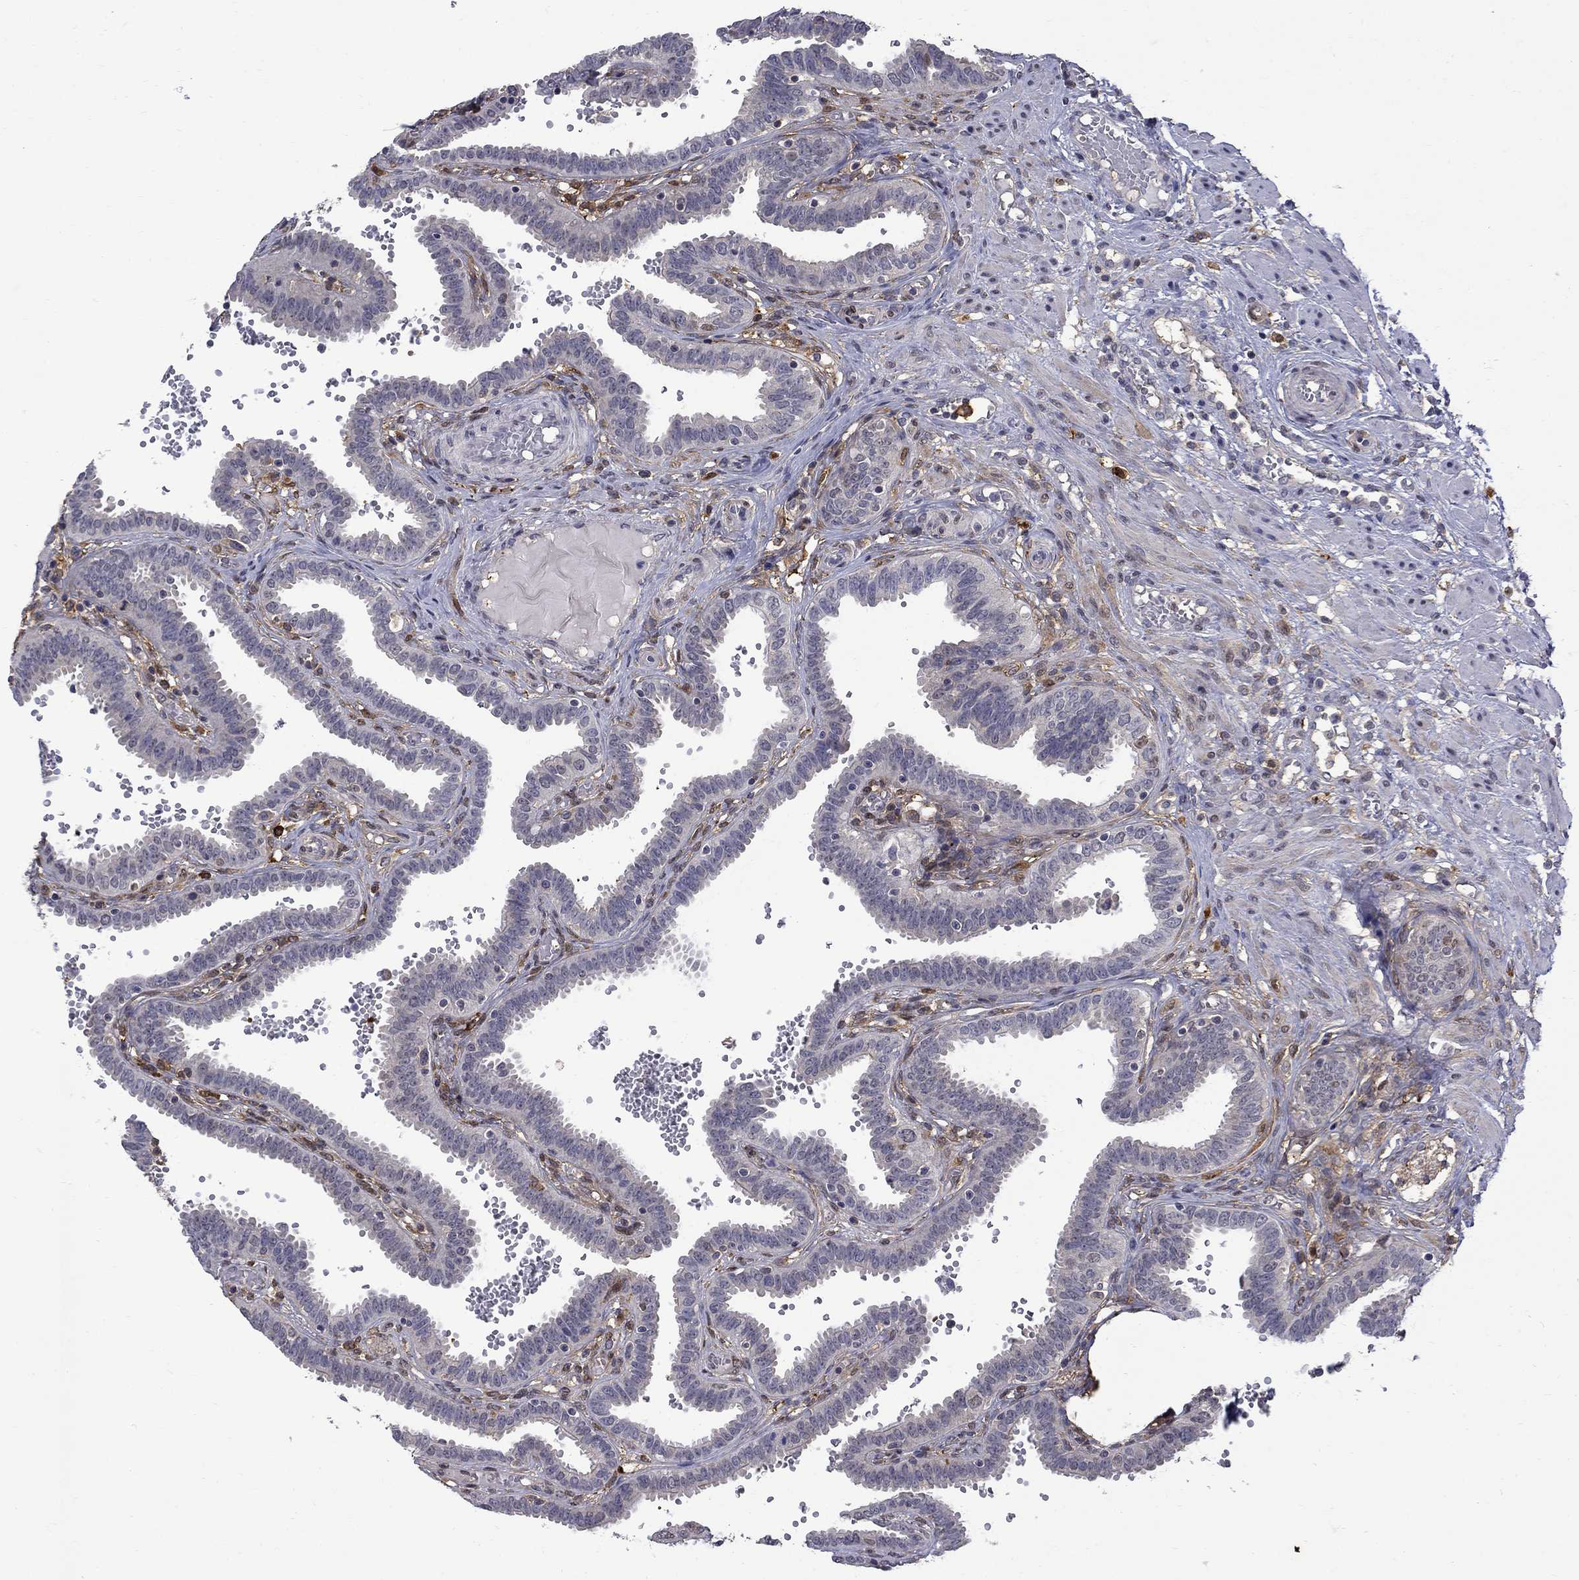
{"staining": {"intensity": "negative", "quantity": "none", "location": "none"}, "tissue": "fallopian tube", "cell_type": "Glandular cells", "image_type": "normal", "snomed": [{"axis": "morphology", "description": "Normal tissue, NOS"}, {"axis": "topography", "description": "Fallopian tube"}], "caption": "This is a micrograph of IHC staining of unremarkable fallopian tube, which shows no staining in glandular cells. (DAB (3,3'-diaminobenzidine) immunohistochemistry visualized using brightfield microscopy, high magnification).", "gene": "PCBP2", "patient": {"sex": "female", "age": 37}}